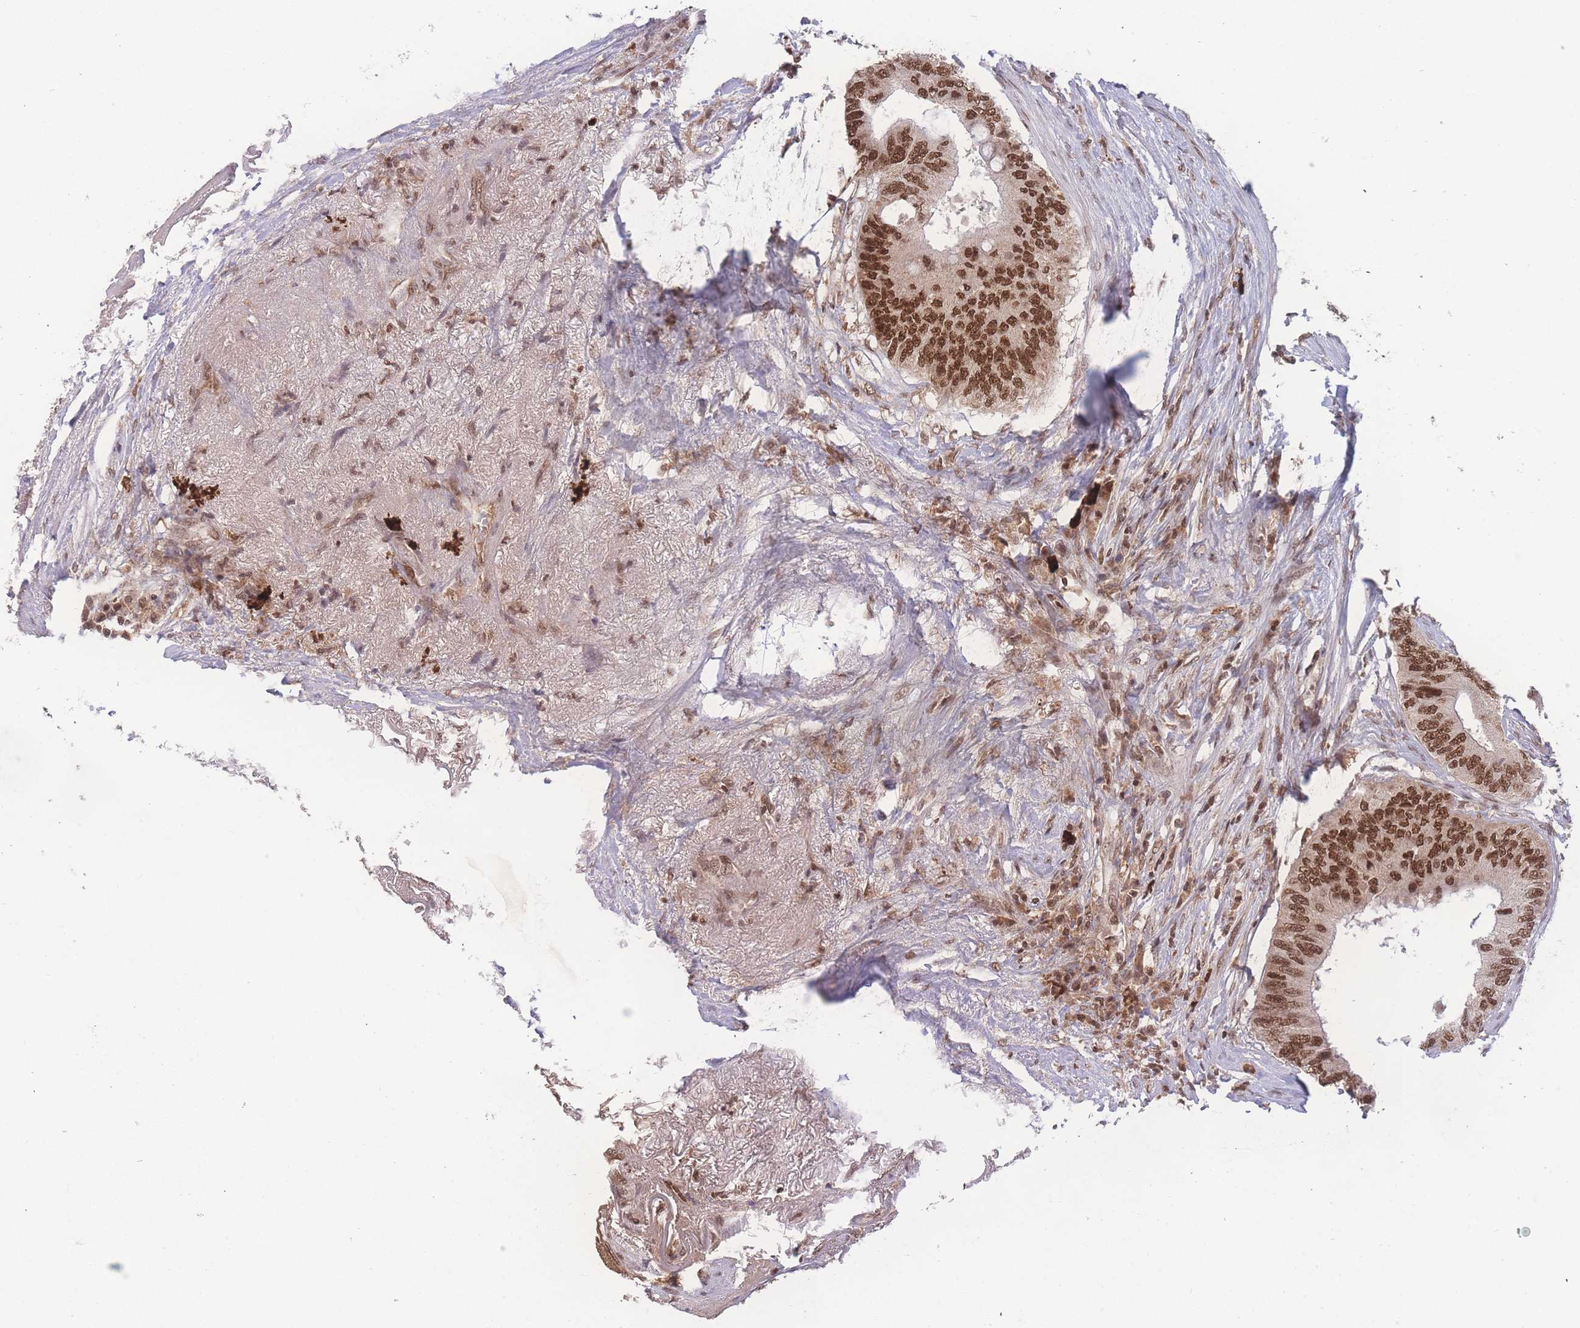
{"staining": {"intensity": "strong", "quantity": ">75%", "location": "nuclear"}, "tissue": "colorectal cancer", "cell_type": "Tumor cells", "image_type": "cancer", "snomed": [{"axis": "morphology", "description": "Adenocarcinoma, NOS"}, {"axis": "topography", "description": "Colon"}], "caption": "Protein expression analysis of human colorectal cancer reveals strong nuclear expression in about >75% of tumor cells.", "gene": "RAVER1", "patient": {"sex": "male", "age": 71}}